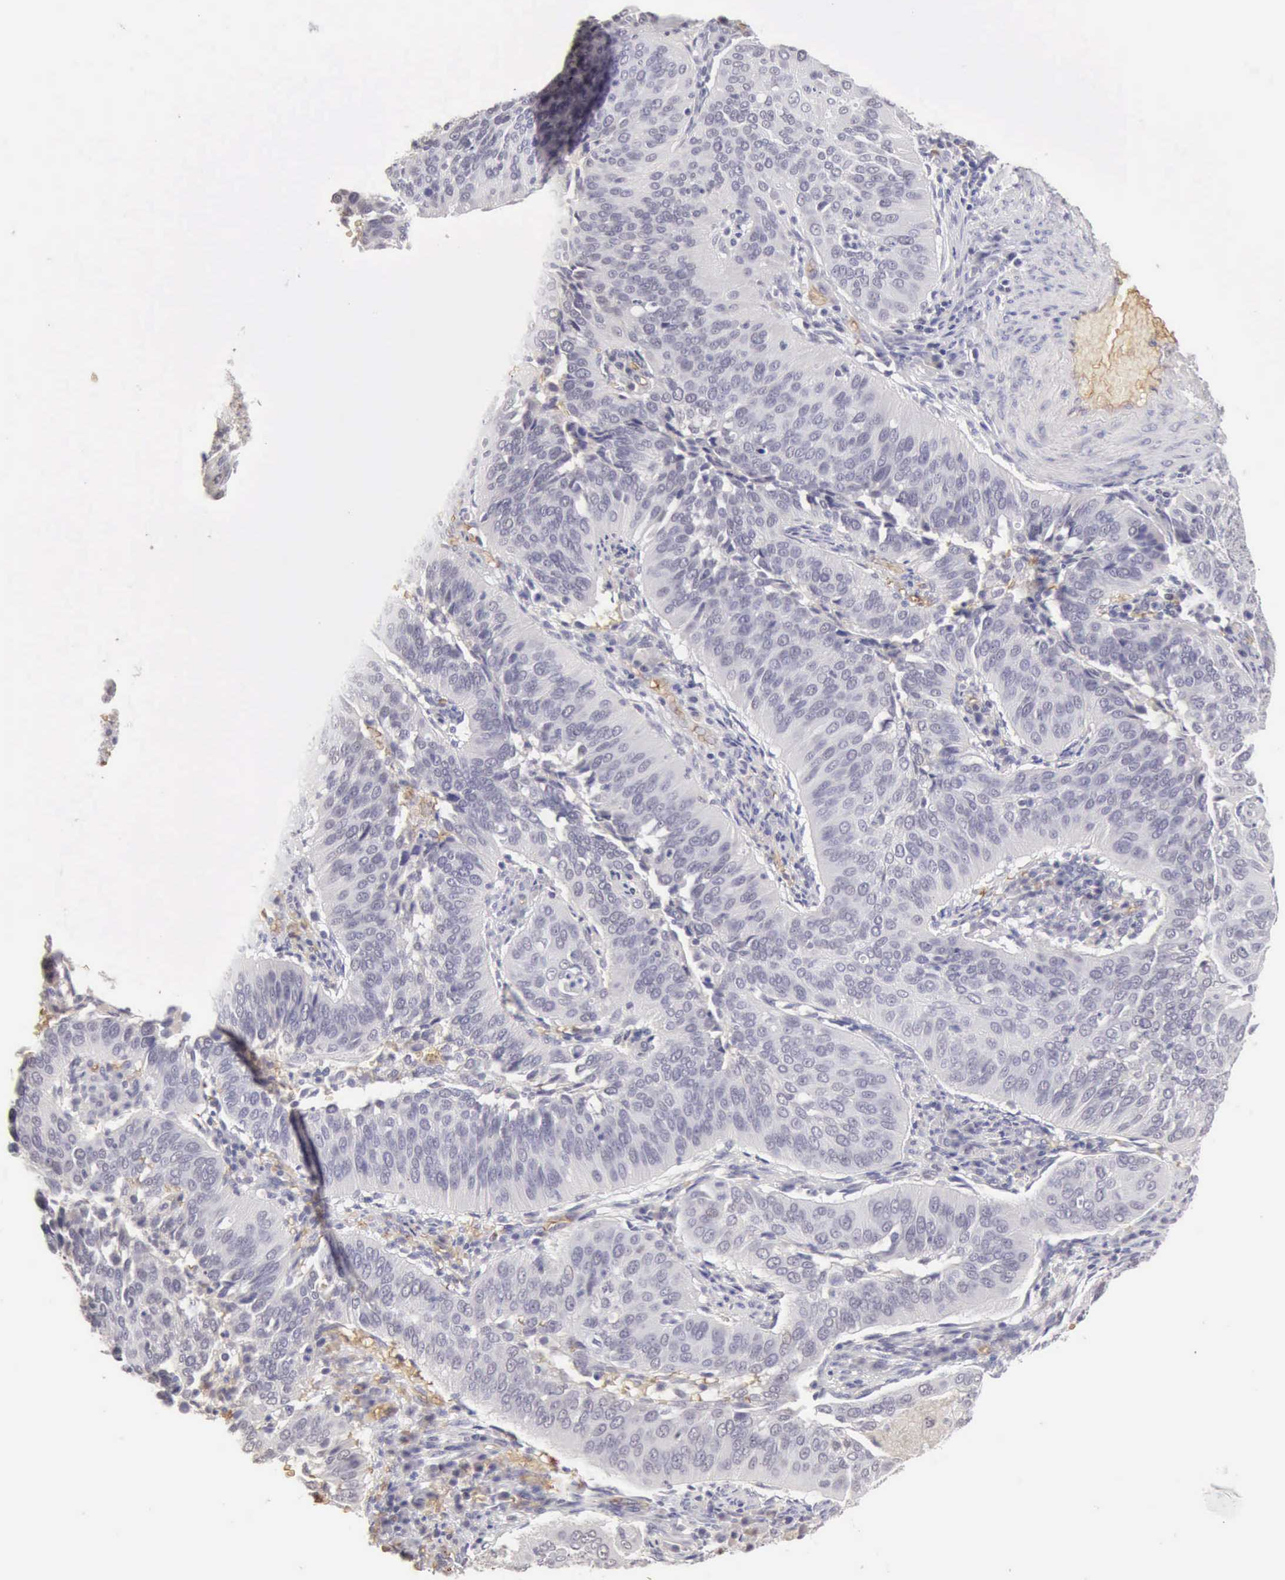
{"staining": {"intensity": "negative", "quantity": "none", "location": "none"}, "tissue": "cervical cancer", "cell_type": "Tumor cells", "image_type": "cancer", "snomed": [{"axis": "morphology", "description": "Squamous cell carcinoma, NOS"}, {"axis": "topography", "description": "Cervix"}], "caption": "DAB (3,3'-diaminobenzidine) immunohistochemical staining of human cervical squamous cell carcinoma demonstrates no significant expression in tumor cells. (DAB immunohistochemistry (IHC) with hematoxylin counter stain).", "gene": "CFI", "patient": {"sex": "female", "age": 39}}